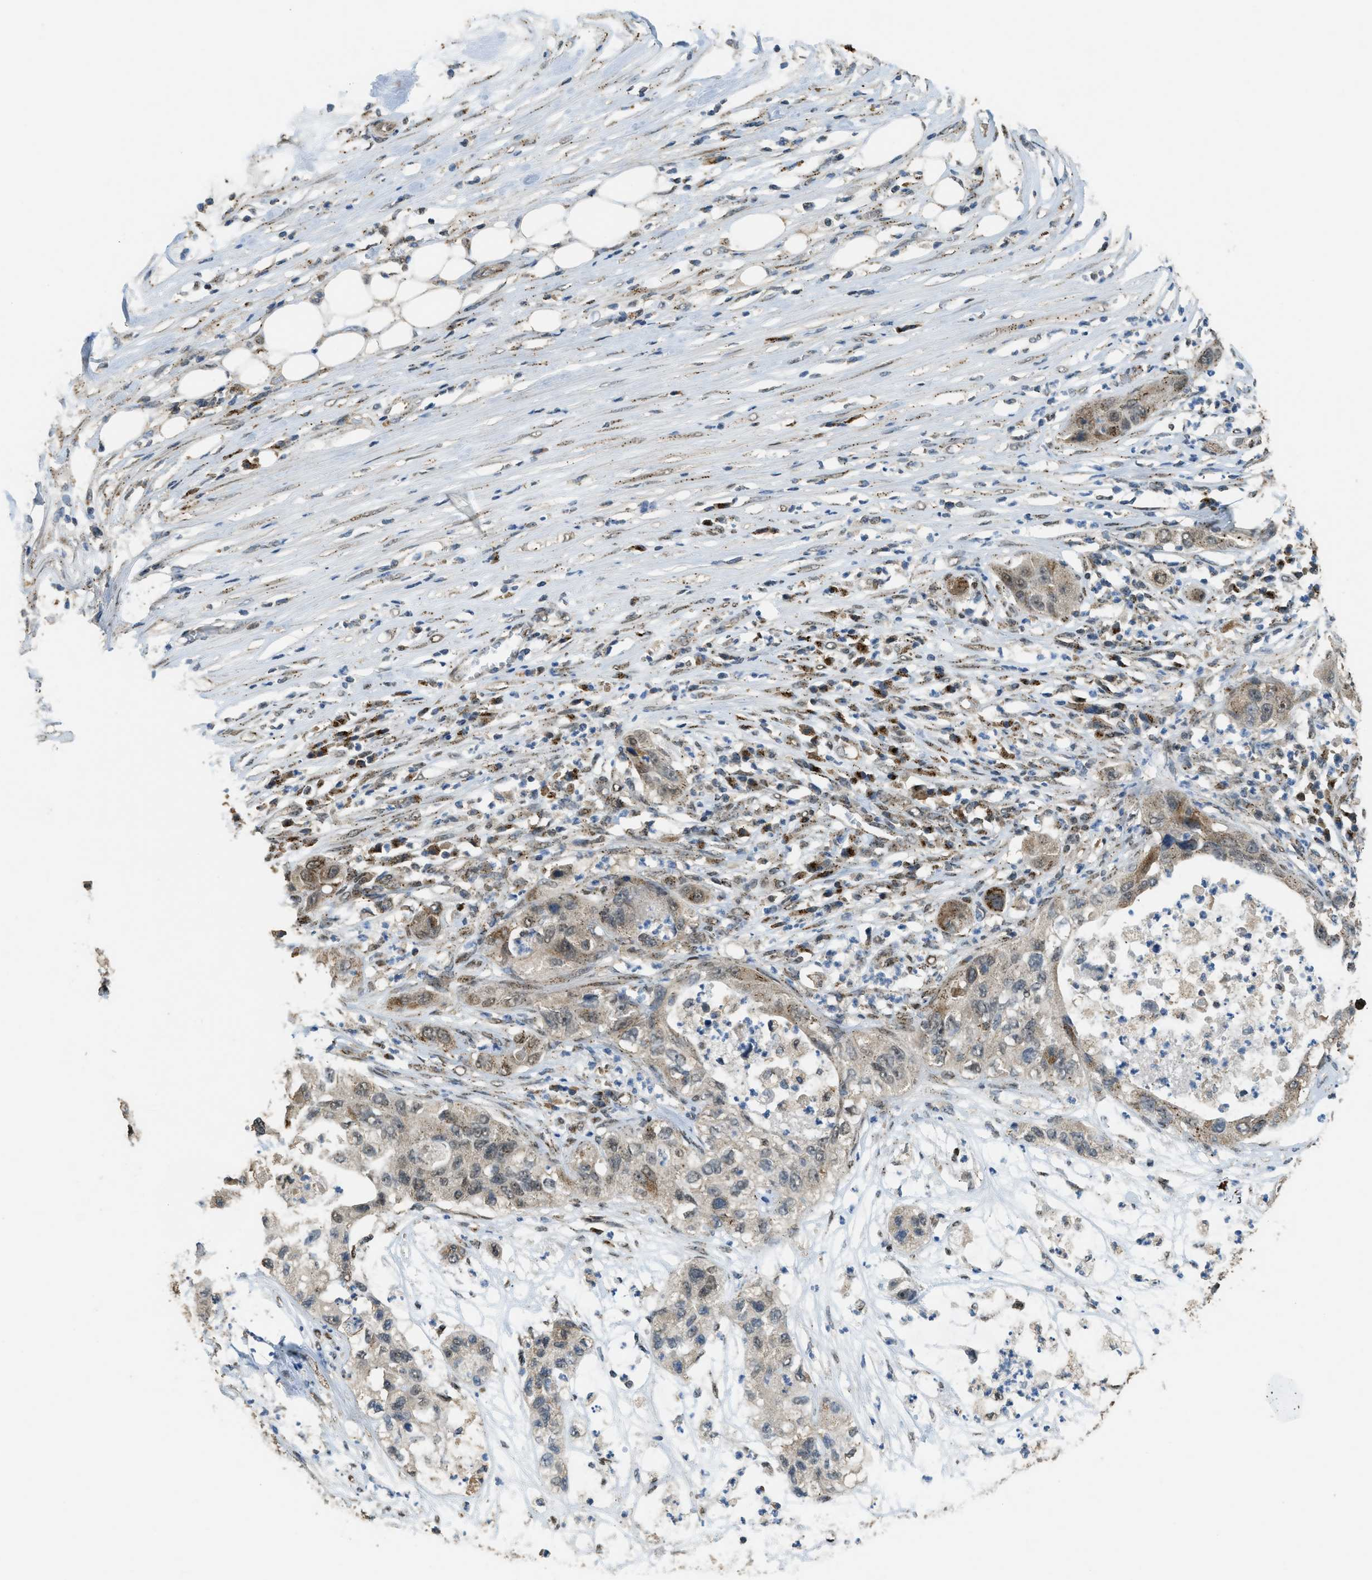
{"staining": {"intensity": "moderate", "quantity": "25%-75%", "location": "cytoplasmic/membranous"}, "tissue": "pancreatic cancer", "cell_type": "Tumor cells", "image_type": "cancer", "snomed": [{"axis": "morphology", "description": "Adenocarcinoma, NOS"}, {"axis": "topography", "description": "Pancreas"}], "caption": "The photomicrograph reveals staining of adenocarcinoma (pancreatic), revealing moderate cytoplasmic/membranous protein staining (brown color) within tumor cells.", "gene": "IPO7", "patient": {"sex": "female", "age": 78}}